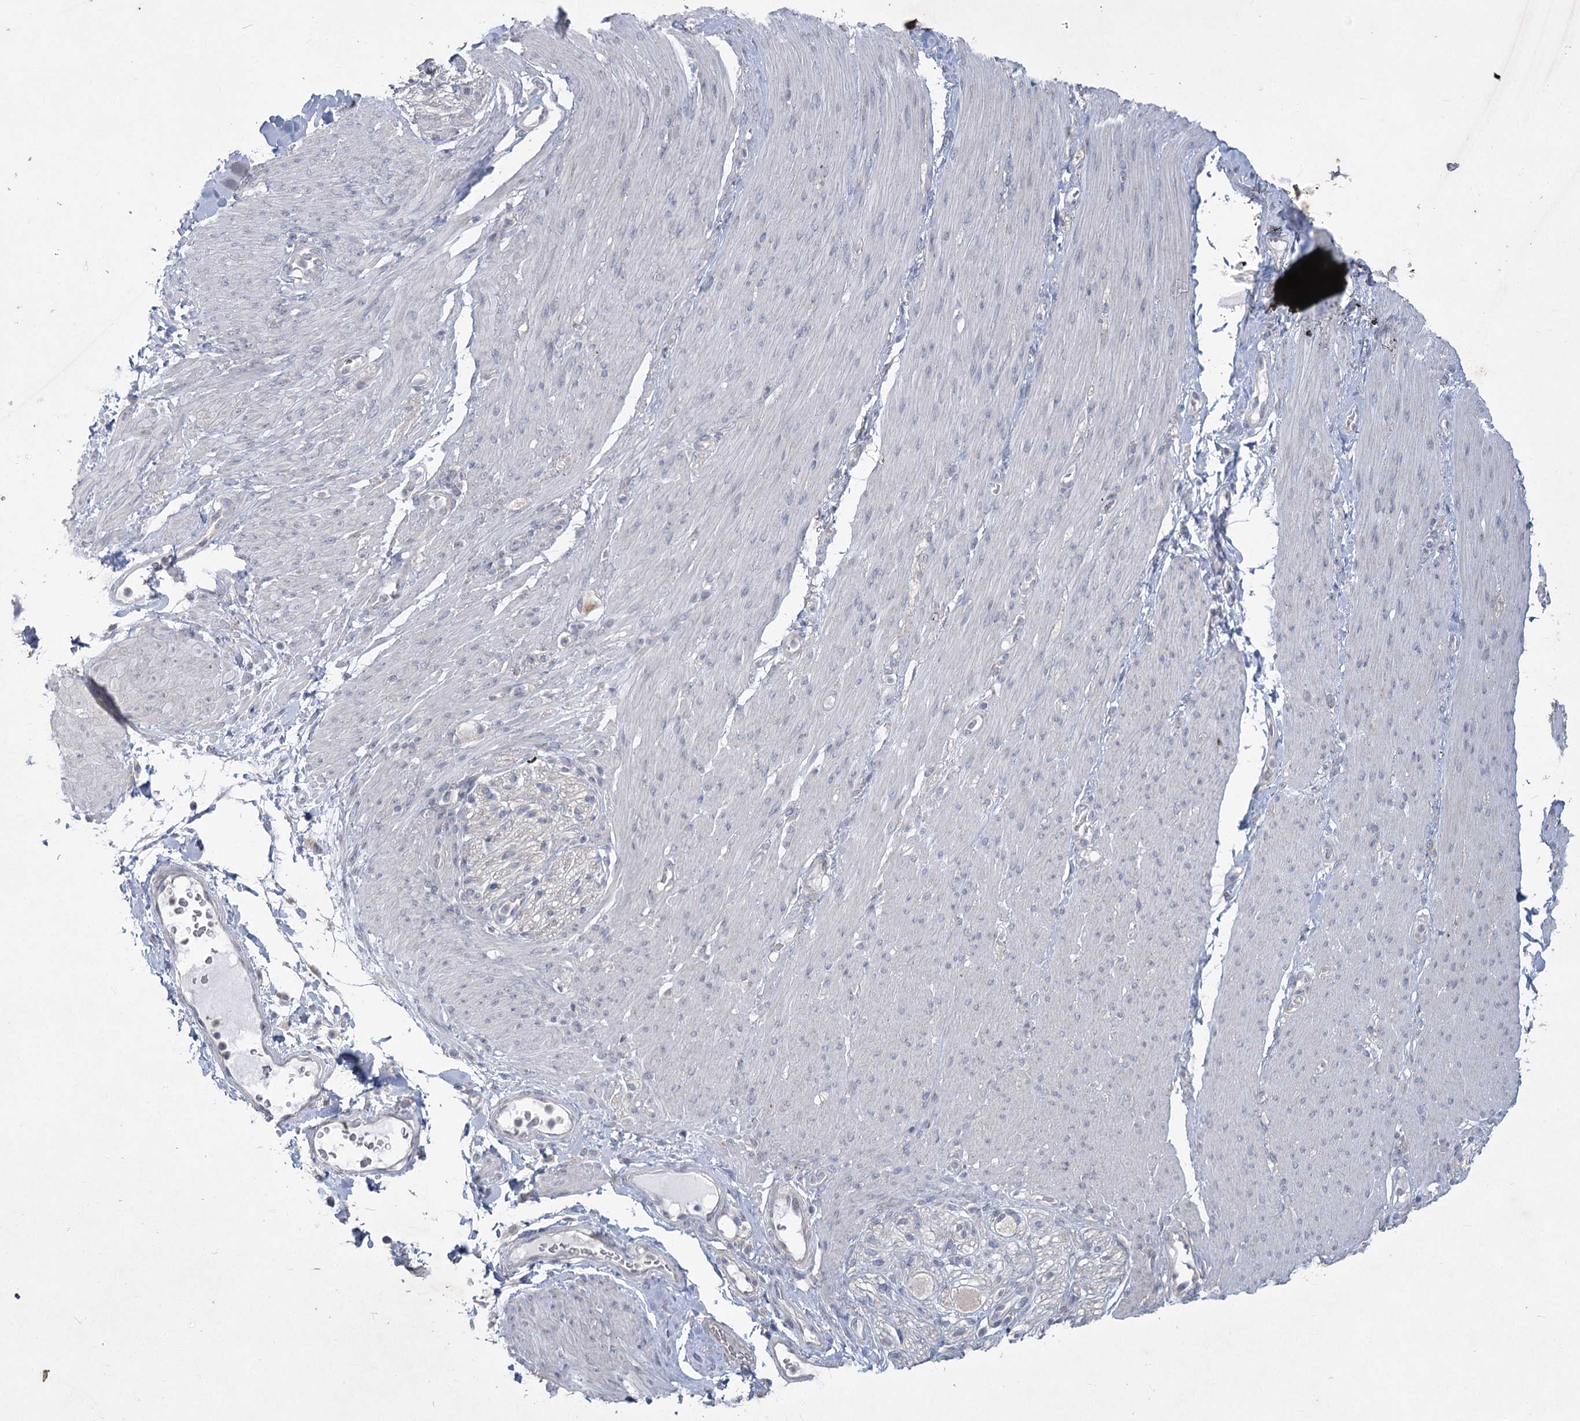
{"staining": {"intensity": "negative", "quantity": "none", "location": "none"}, "tissue": "adipose tissue", "cell_type": "Adipocytes", "image_type": "normal", "snomed": [{"axis": "morphology", "description": "Normal tissue, NOS"}, {"axis": "topography", "description": "Colon"}, {"axis": "topography", "description": "Peripheral nerve tissue"}], "caption": "DAB (3,3'-diaminobenzidine) immunohistochemical staining of unremarkable human adipose tissue demonstrates no significant expression in adipocytes.", "gene": "PLA2G12A", "patient": {"sex": "female", "age": 61}}